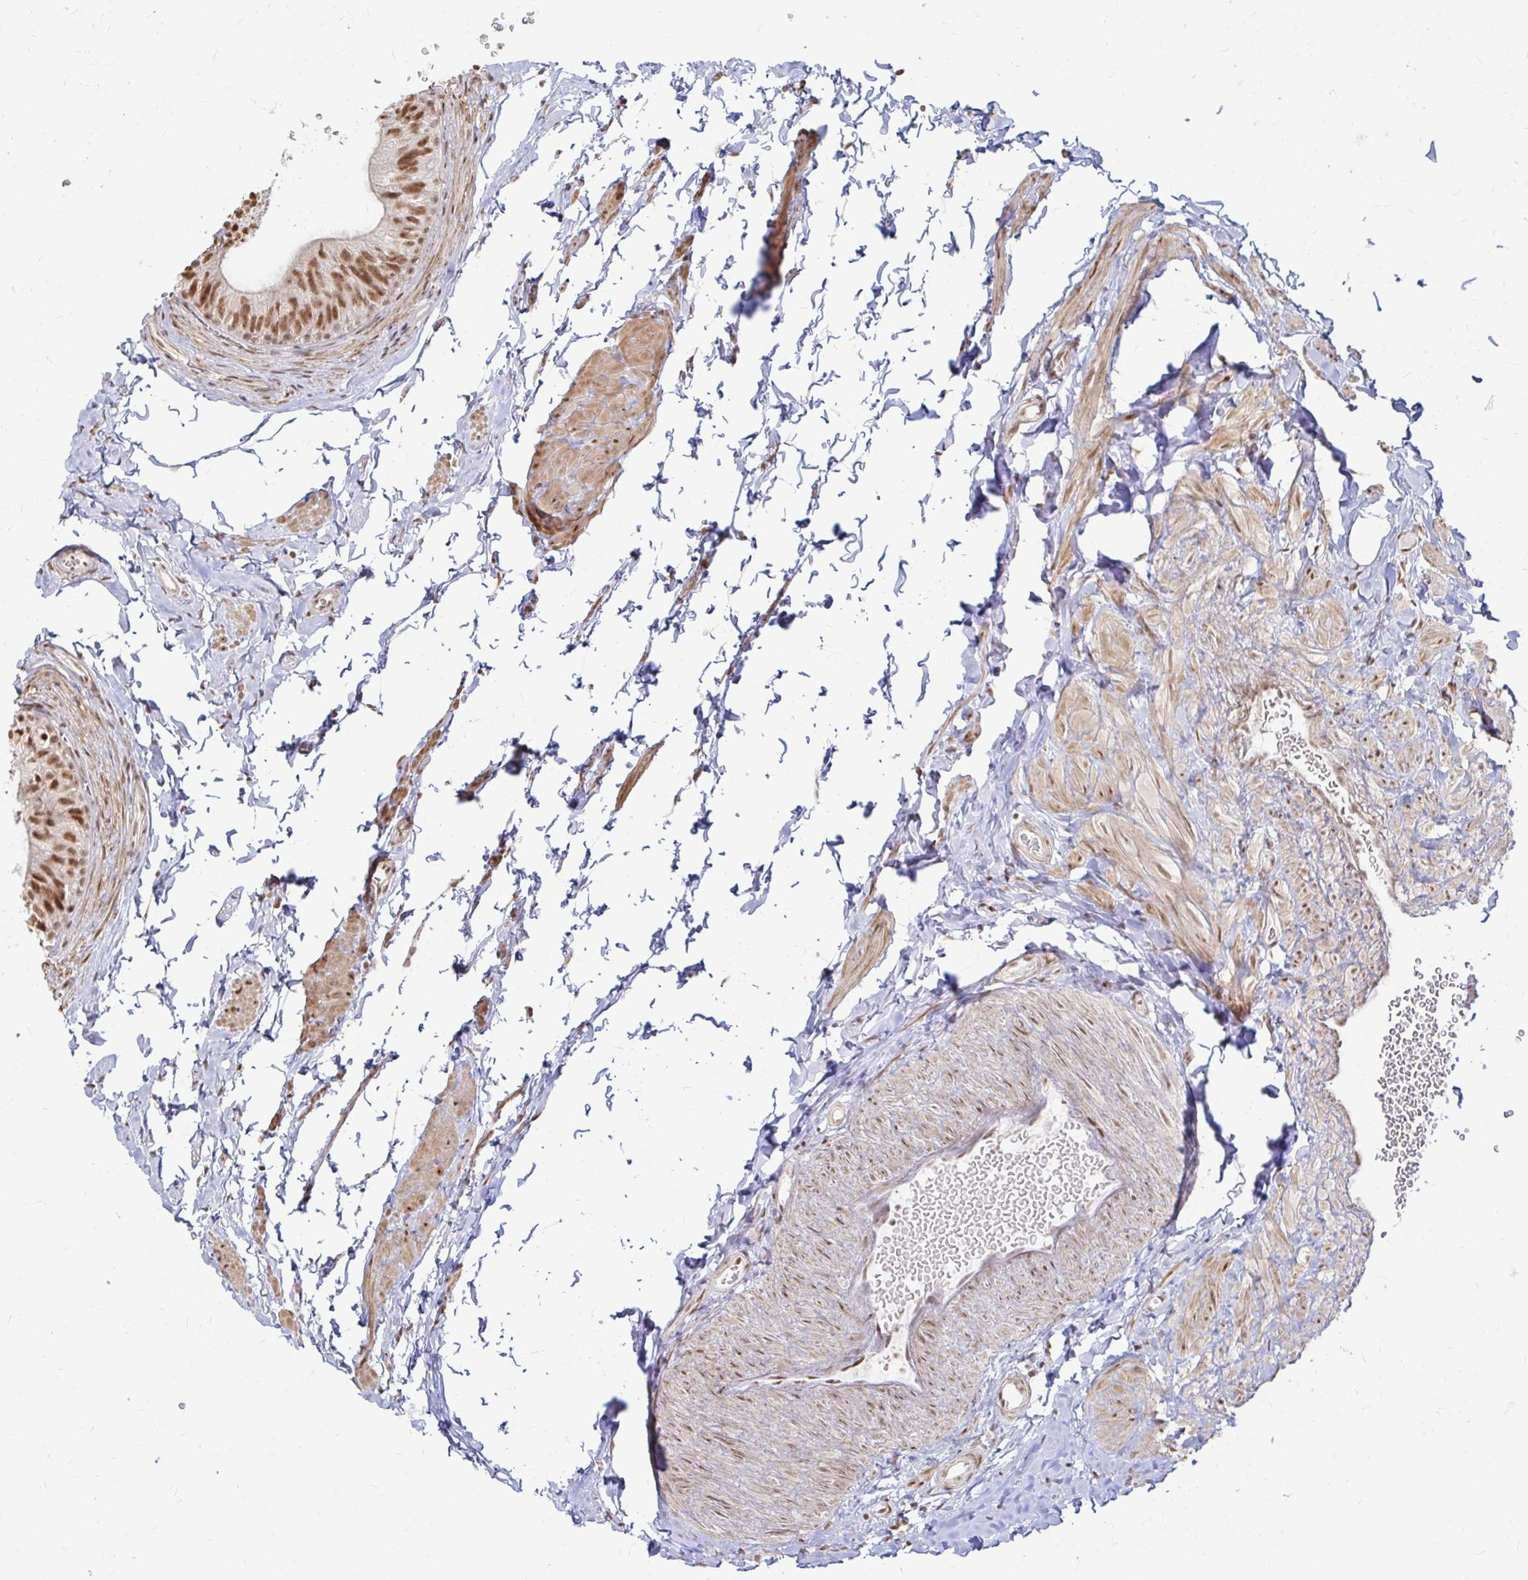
{"staining": {"intensity": "moderate", "quantity": ">75%", "location": "nuclear"}, "tissue": "epididymis", "cell_type": "Glandular cells", "image_type": "normal", "snomed": [{"axis": "morphology", "description": "Normal tissue, NOS"}, {"axis": "topography", "description": "Epididymis, spermatic cord, NOS"}, {"axis": "topography", "description": "Epididymis"}, {"axis": "topography", "description": "Peripheral nerve tissue"}], "caption": "Protein analysis of normal epididymis displays moderate nuclear expression in about >75% of glandular cells.", "gene": "HNRNPU", "patient": {"sex": "male", "age": 29}}